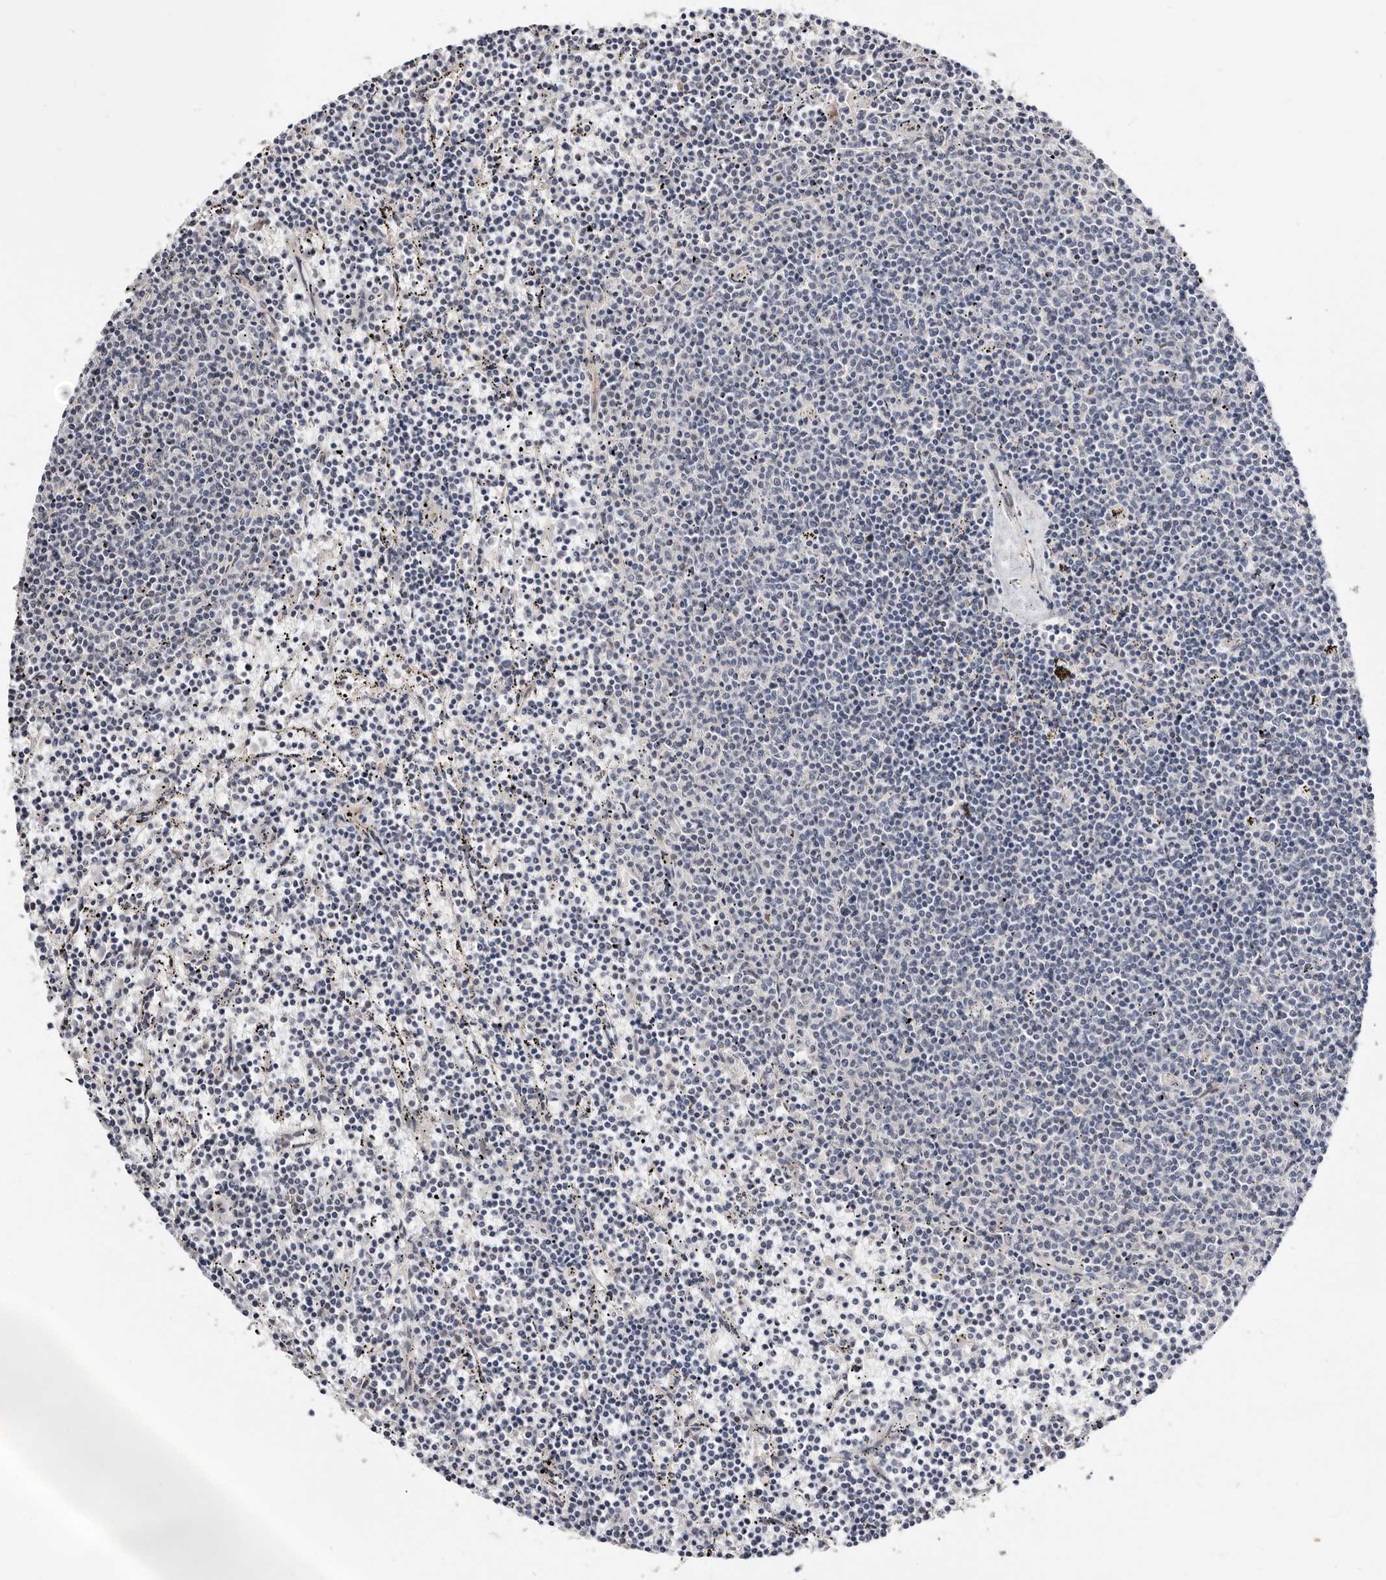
{"staining": {"intensity": "negative", "quantity": "none", "location": "none"}, "tissue": "lymphoma", "cell_type": "Tumor cells", "image_type": "cancer", "snomed": [{"axis": "morphology", "description": "Malignant lymphoma, non-Hodgkin's type, Low grade"}, {"axis": "topography", "description": "Spleen"}], "caption": "A histopathology image of low-grade malignant lymphoma, non-Hodgkin's type stained for a protein exhibits no brown staining in tumor cells.", "gene": "USH1C", "patient": {"sex": "female", "age": 50}}